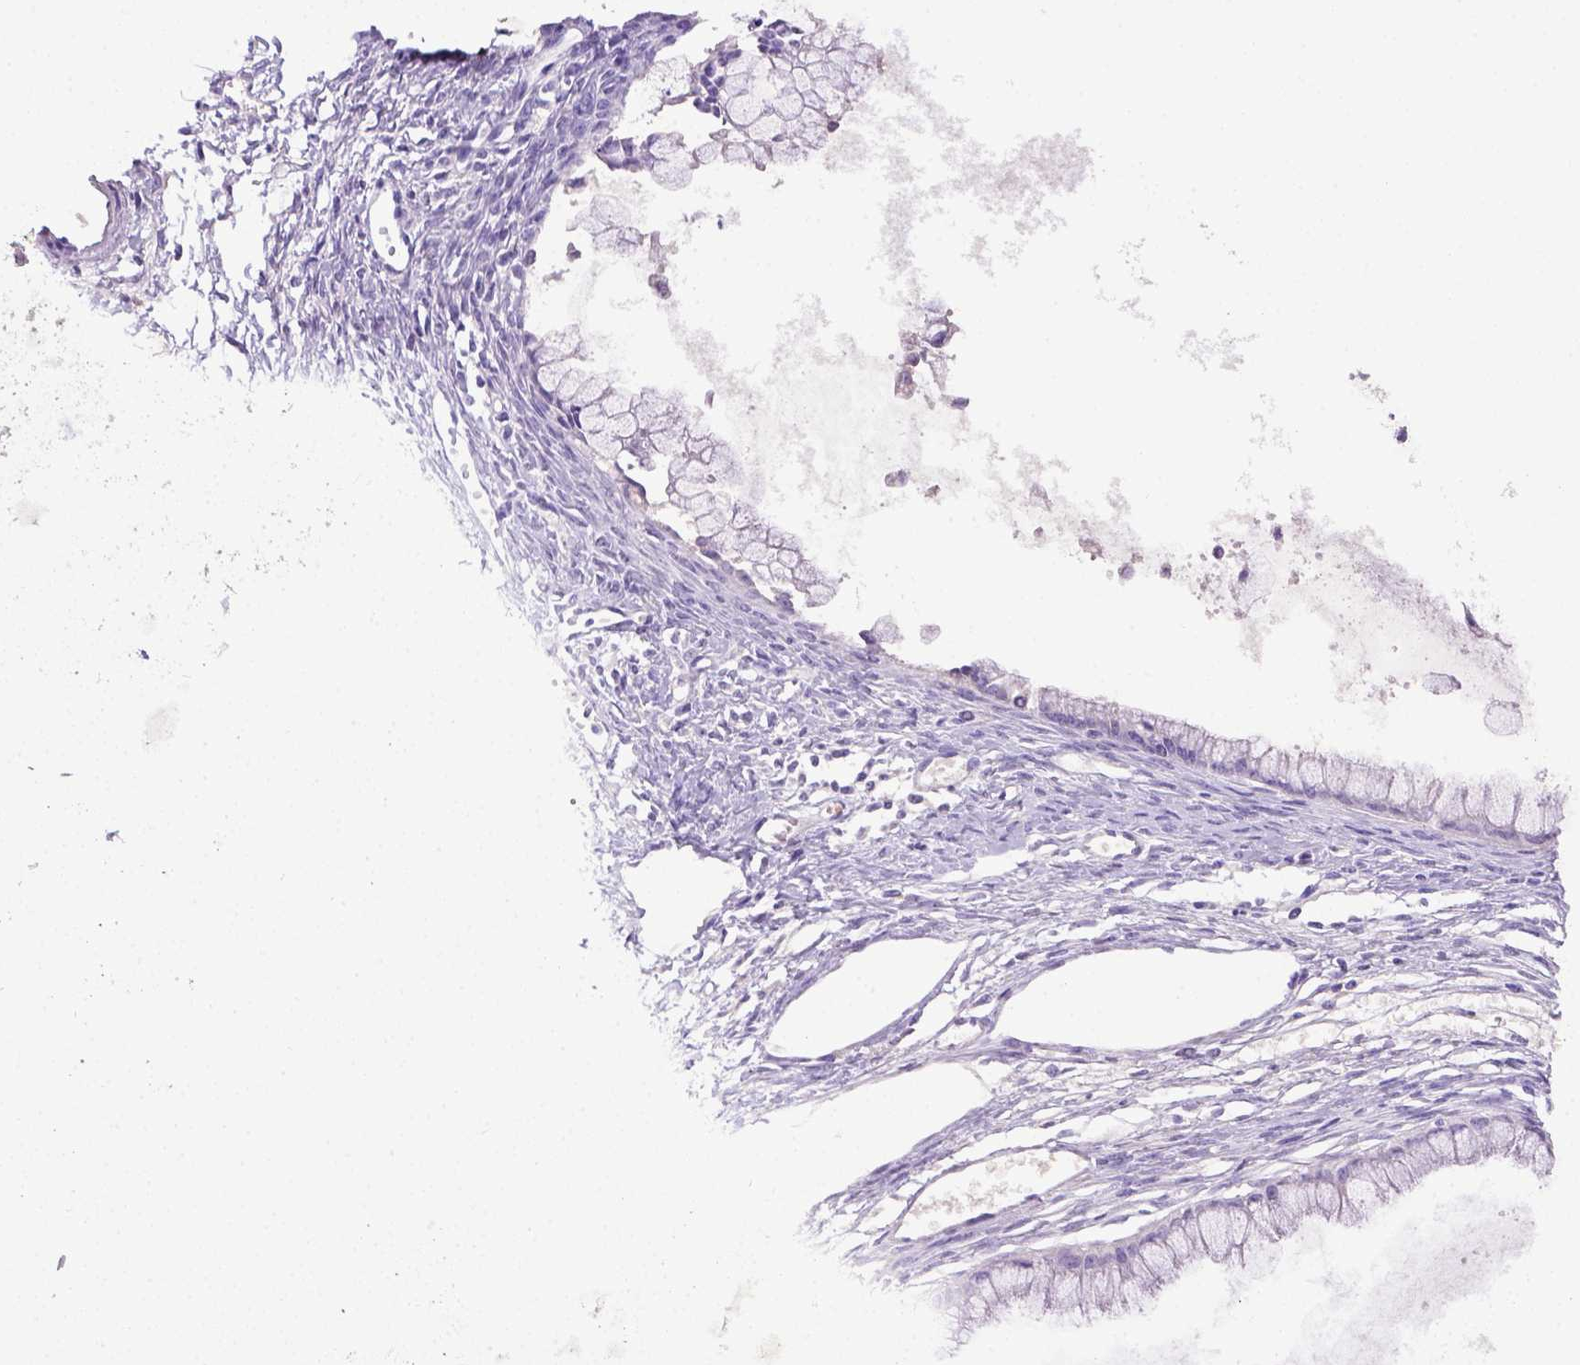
{"staining": {"intensity": "negative", "quantity": "none", "location": "none"}, "tissue": "ovarian cancer", "cell_type": "Tumor cells", "image_type": "cancer", "snomed": [{"axis": "morphology", "description": "Cystadenocarcinoma, mucinous, NOS"}, {"axis": "topography", "description": "Ovary"}], "caption": "Immunohistochemistry of human ovarian cancer (mucinous cystadenocarcinoma) shows no expression in tumor cells. (Immunohistochemistry, brightfield microscopy, high magnification).", "gene": "ITIH4", "patient": {"sex": "female", "age": 41}}